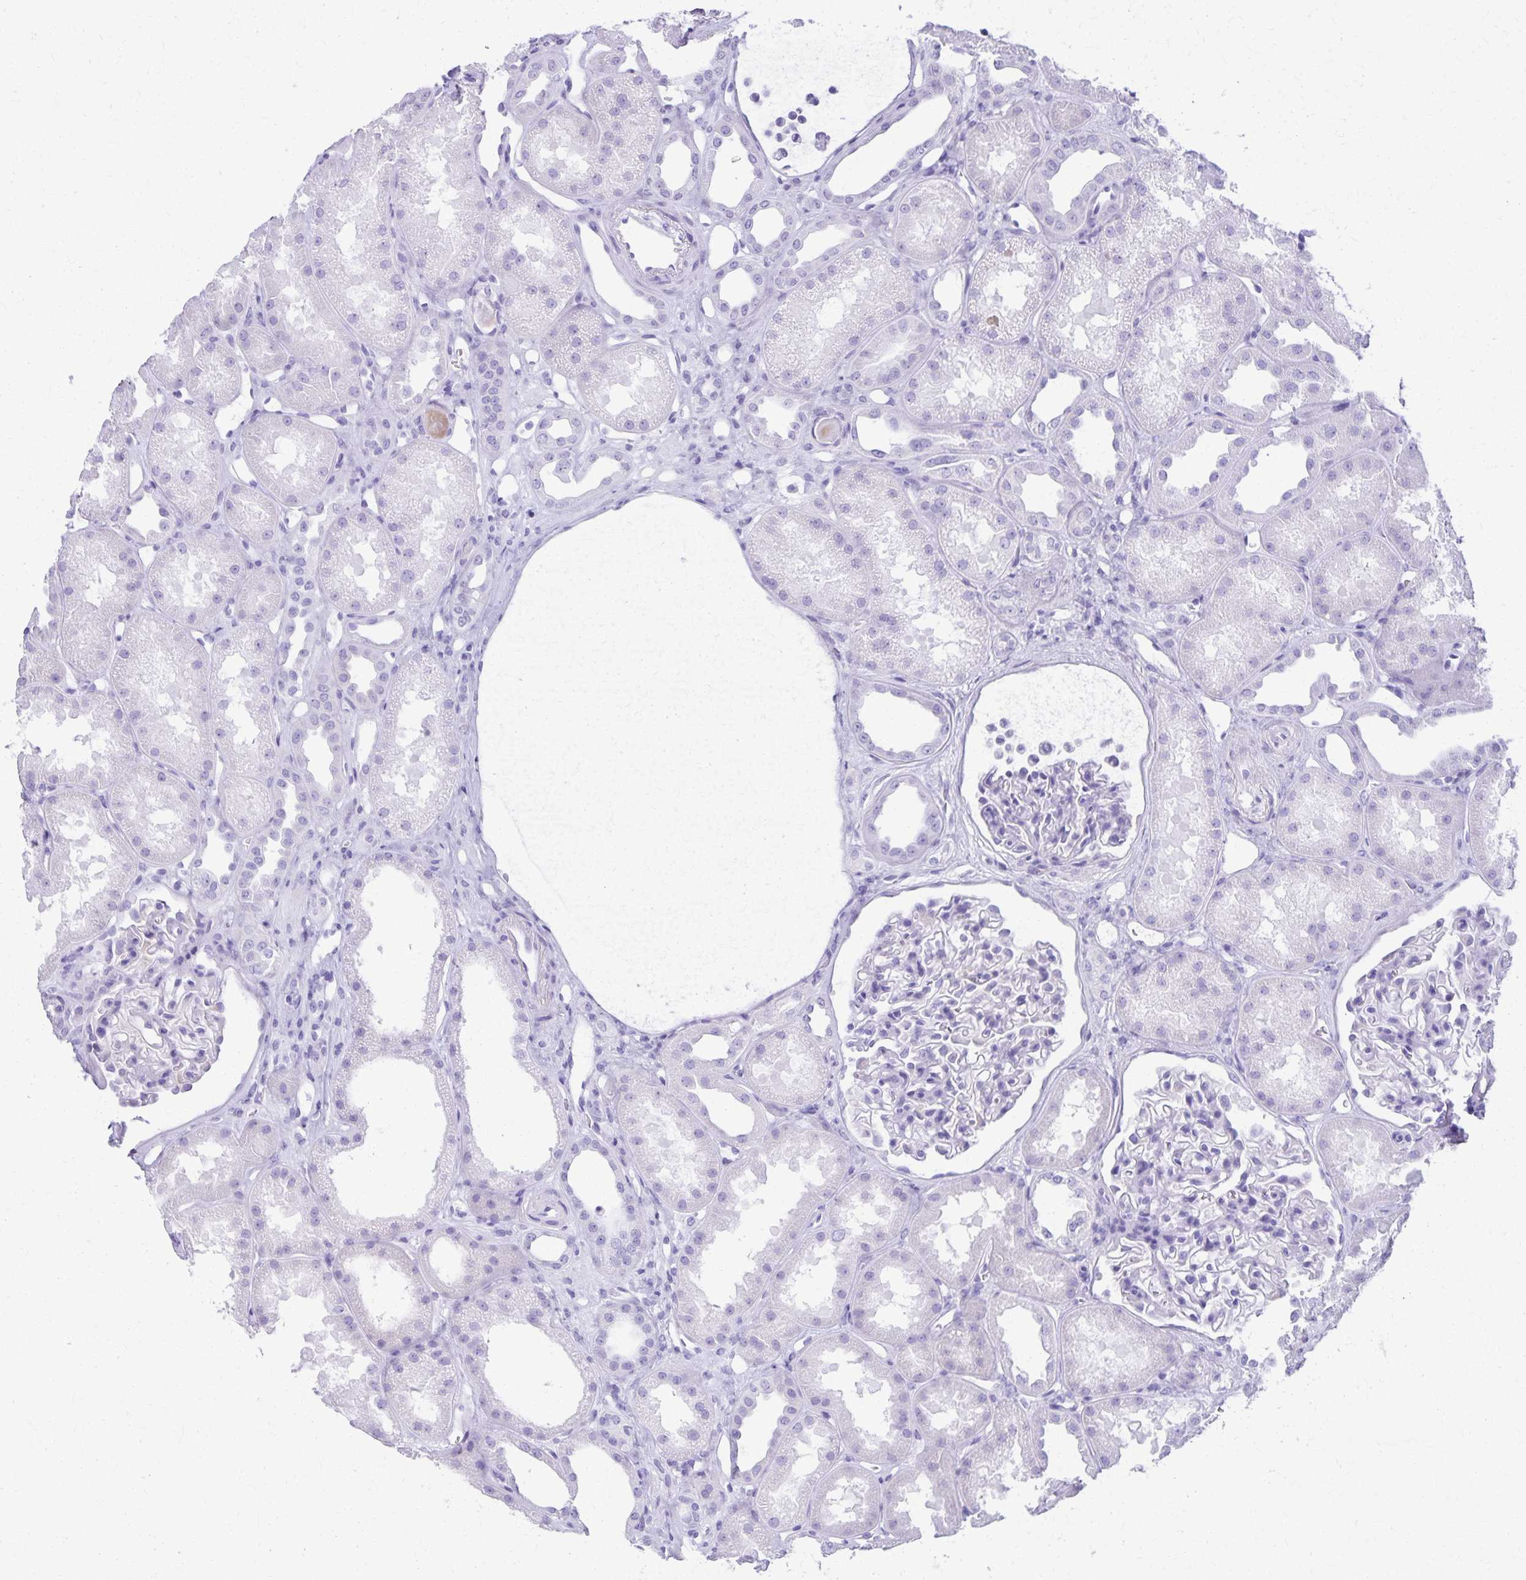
{"staining": {"intensity": "negative", "quantity": "none", "location": "none"}, "tissue": "kidney", "cell_type": "Cells in glomeruli", "image_type": "normal", "snomed": [{"axis": "morphology", "description": "Normal tissue, NOS"}, {"axis": "topography", "description": "Kidney"}], "caption": "An IHC photomicrograph of unremarkable kidney is shown. There is no staining in cells in glomeruli of kidney. The staining is performed using DAB (3,3'-diaminobenzidine) brown chromogen with nuclei counter-stained in using hematoxylin.", "gene": "DEFA5", "patient": {"sex": "male", "age": 61}}